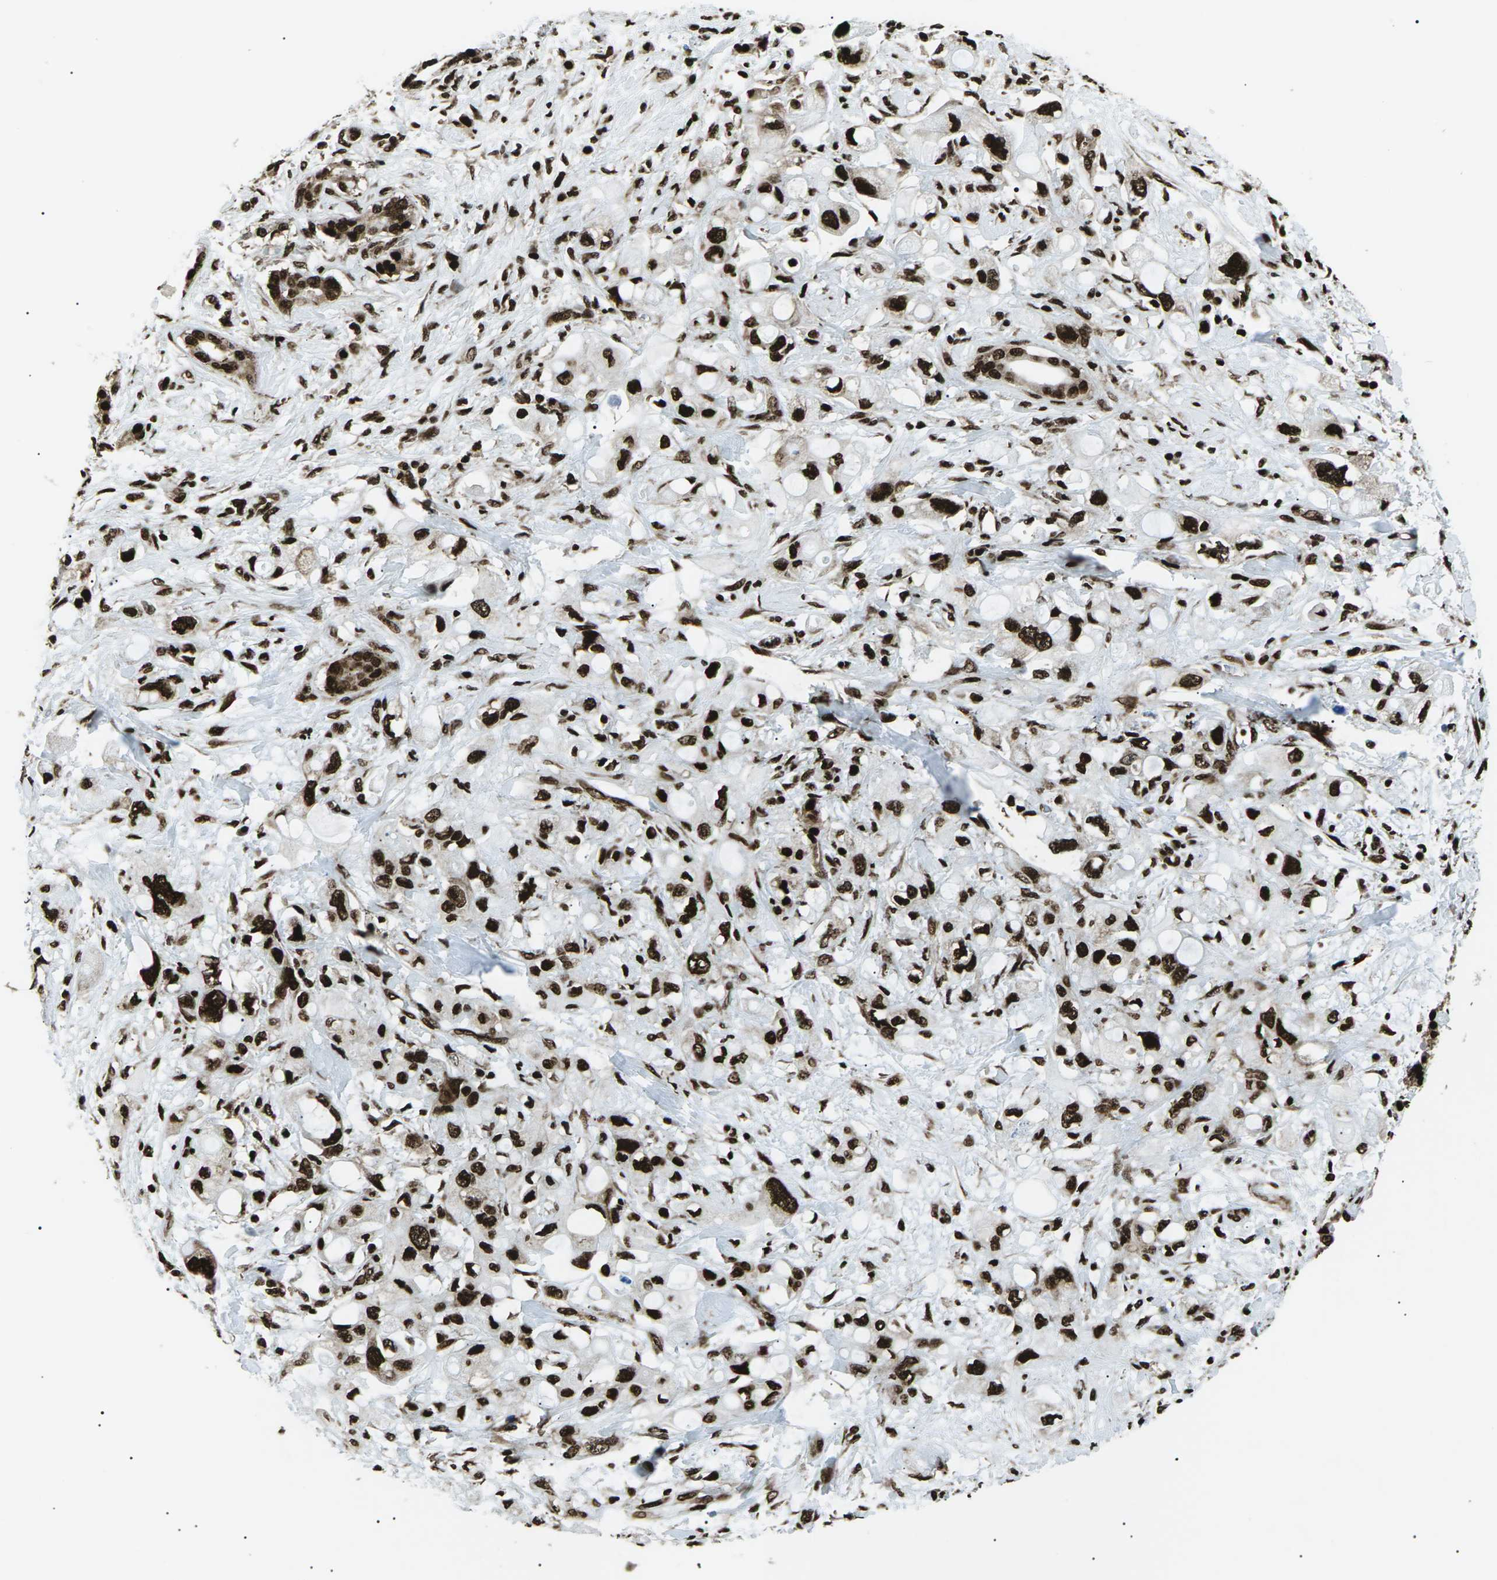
{"staining": {"intensity": "strong", "quantity": ">75%", "location": "nuclear"}, "tissue": "pancreatic cancer", "cell_type": "Tumor cells", "image_type": "cancer", "snomed": [{"axis": "morphology", "description": "Adenocarcinoma, NOS"}, {"axis": "topography", "description": "Pancreas"}], "caption": "Protein expression analysis of human pancreatic cancer reveals strong nuclear expression in about >75% of tumor cells.", "gene": "HNRNPK", "patient": {"sex": "female", "age": 56}}